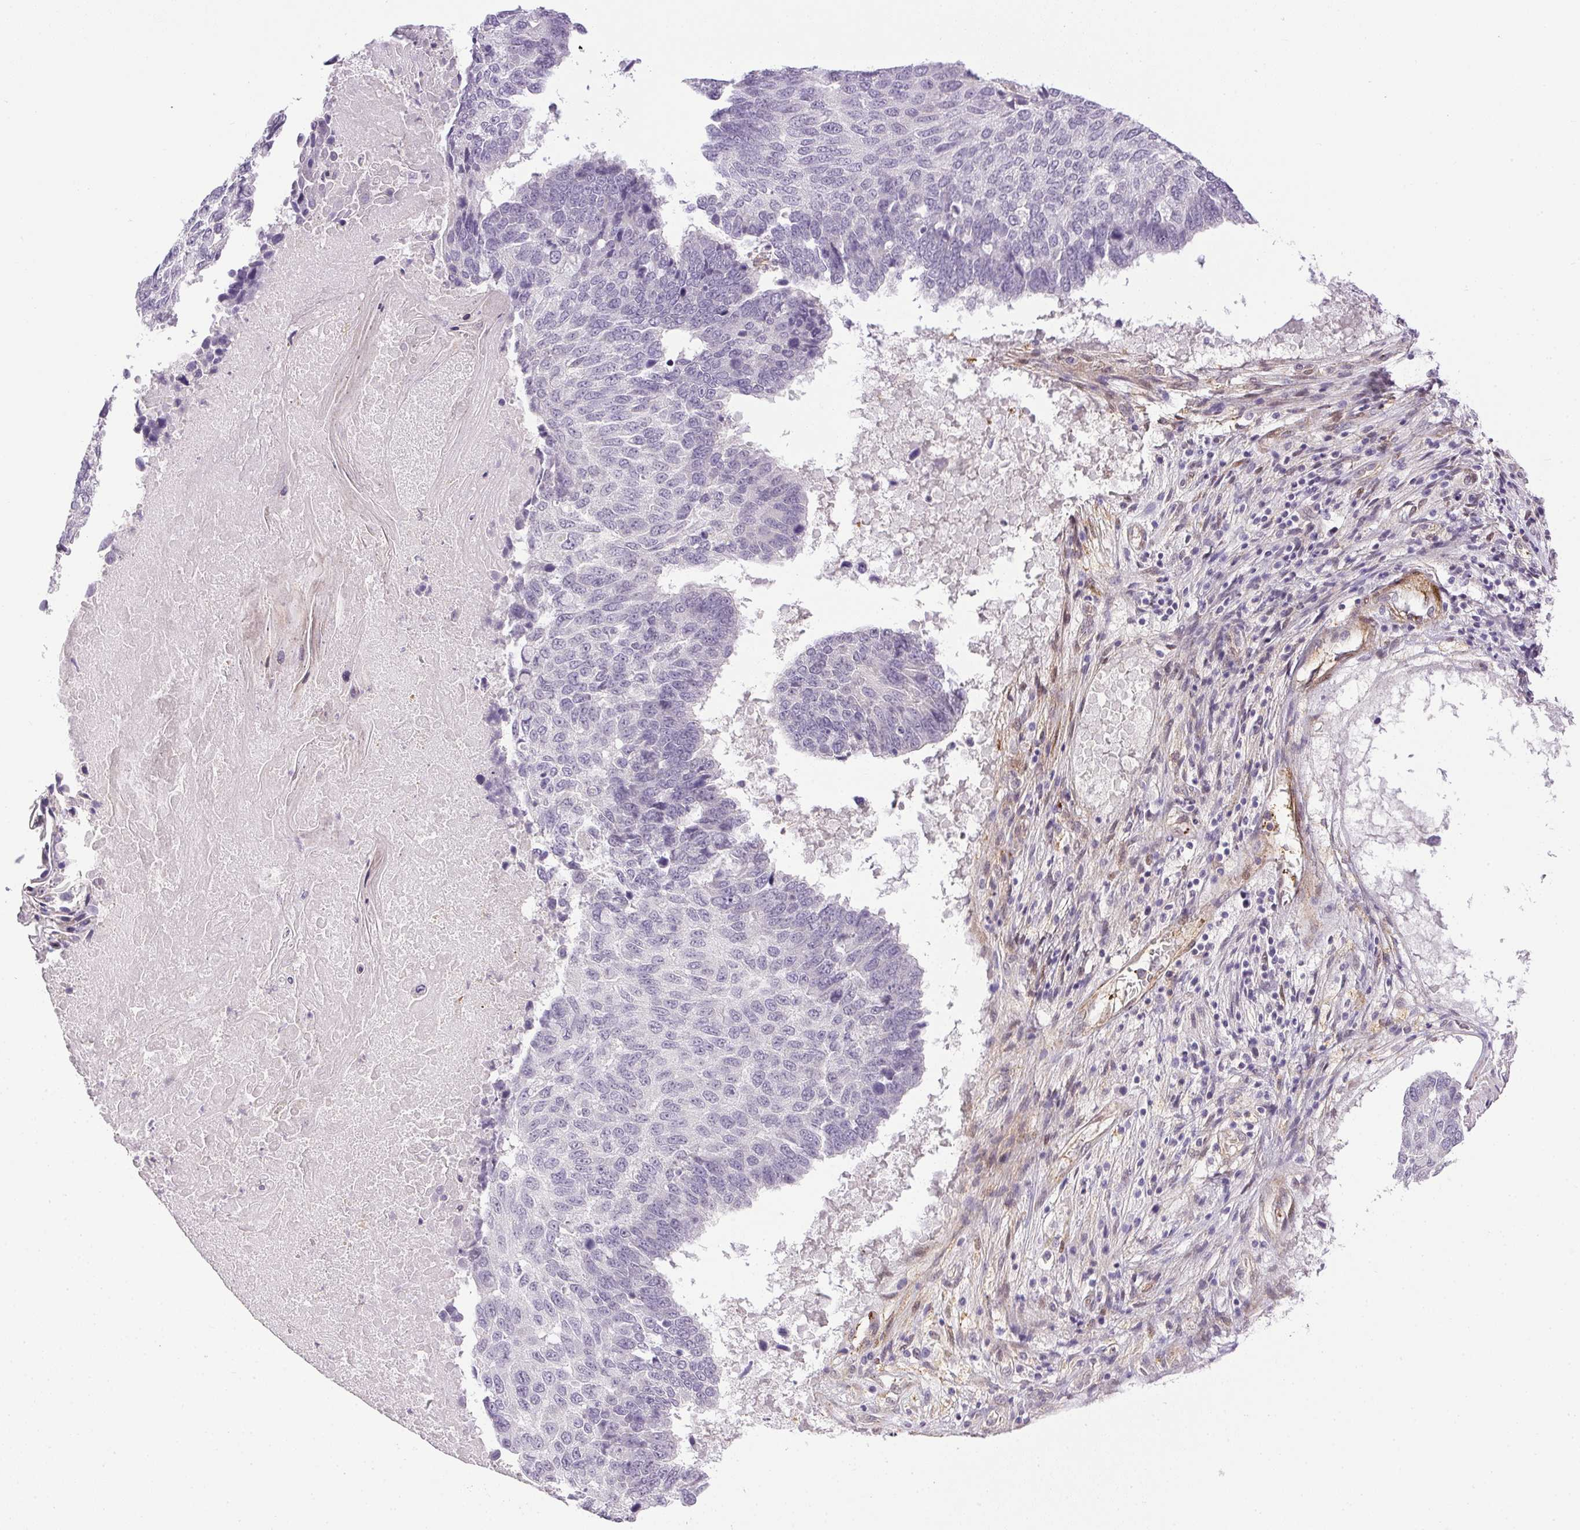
{"staining": {"intensity": "negative", "quantity": "none", "location": "none"}, "tissue": "lung cancer", "cell_type": "Tumor cells", "image_type": "cancer", "snomed": [{"axis": "morphology", "description": "Squamous cell carcinoma, NOS"}, {"axis": "topography", "description": "Lung"}], "caption": "DAB (3,3'-diaminobenzidine) immunohistochemical staining of human lung squamous cell carcinoma displays no significant staining in tumor cells.", "gene": "PRL", "patient": {"sex": "male", "age": 73}}